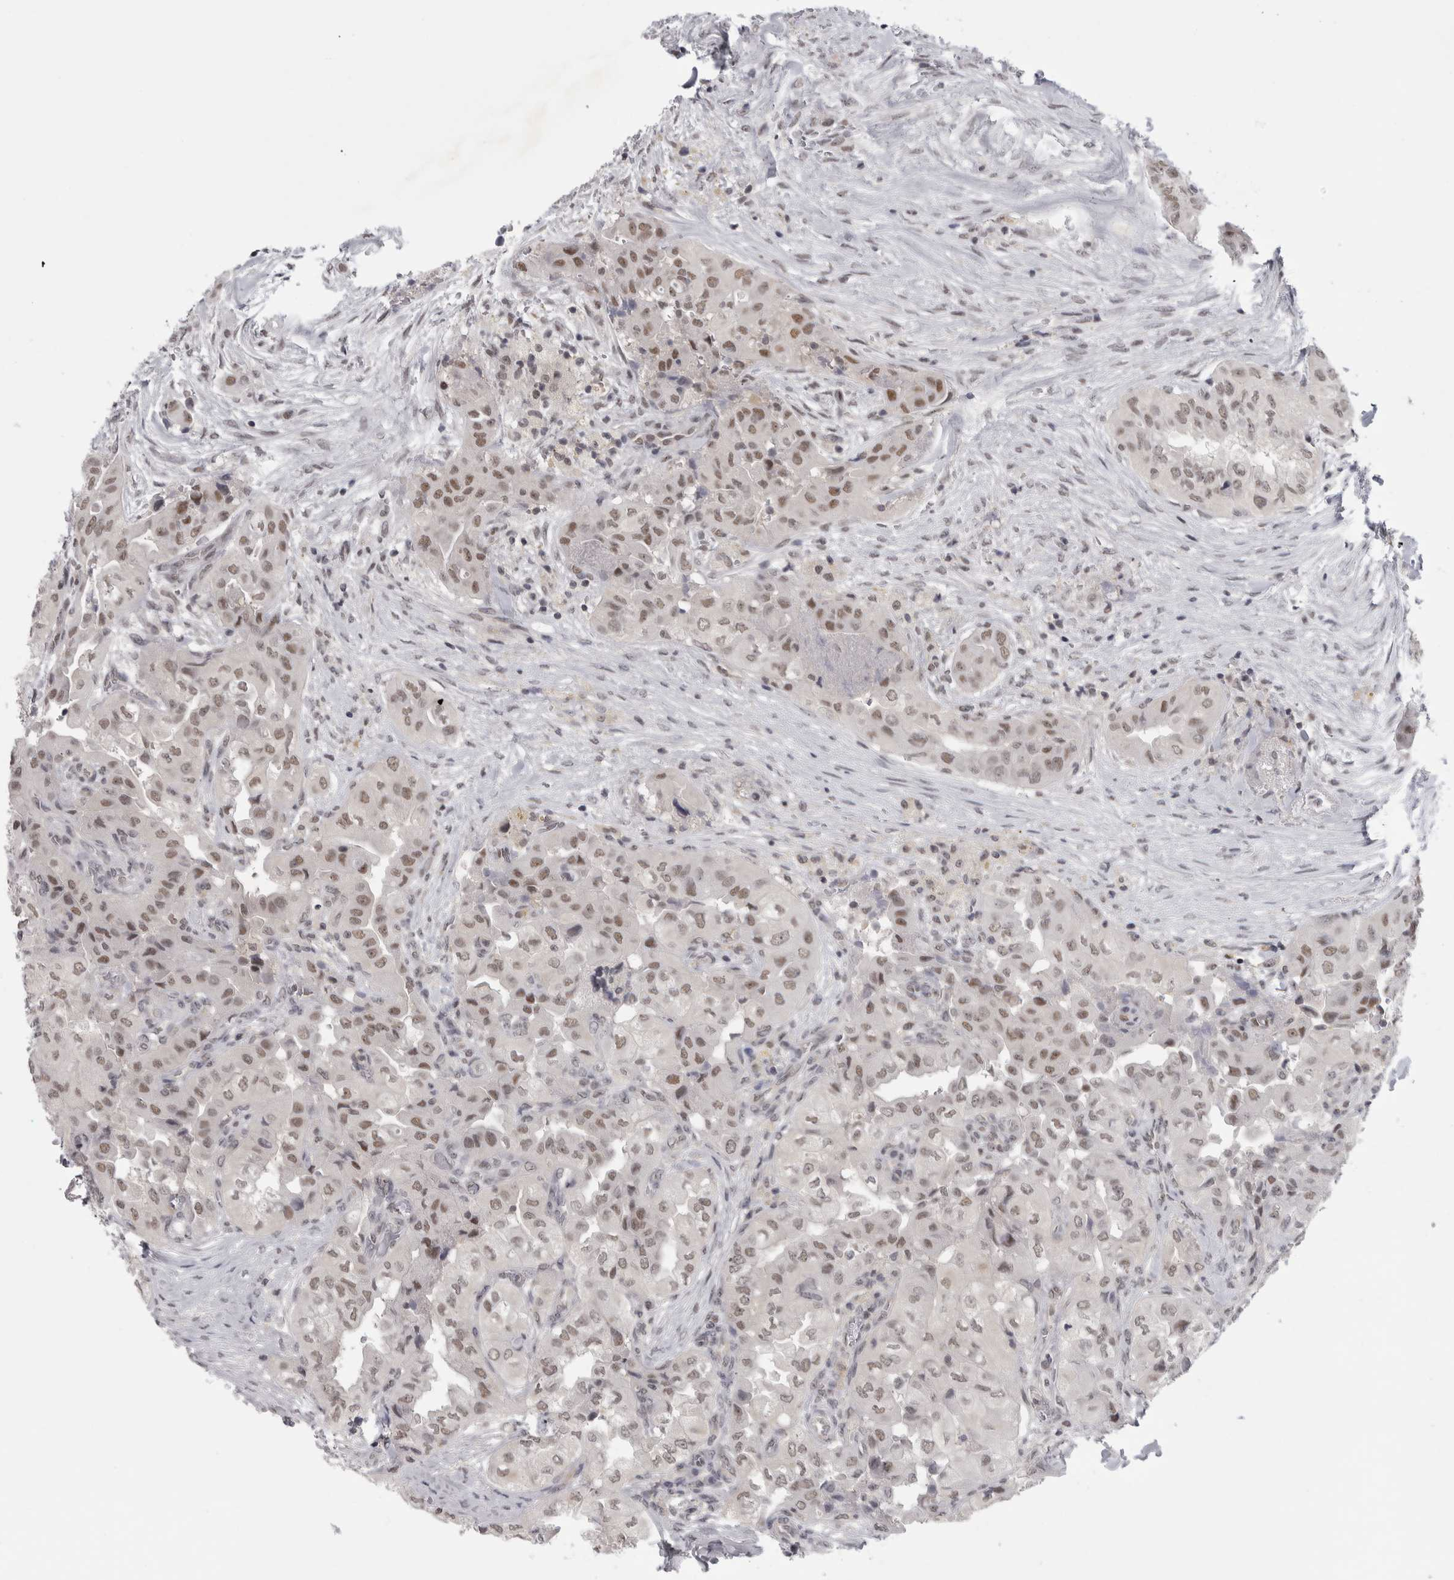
{"staining": {"intensity": "moderate", "quantity": ">75%", "location": "nuclear"}, "tissue": "thyroid cancer", "cell_type": "Tumor cells", "image_type": "cancer", "snomed": [{"axis": "morphology", "description": "Papillary adenocarcinoma, NOS"}, {"axis": "topography", "description": "Thyroid gland"}], "caption": "Immunohistochemical staining of thyroid cancer (papillary adenocarcinoma) exhibits moderate nuclear protein positivity in approximately >75% of tumor cells. Nuclei are stained in blue.", "gene": "PSMB2", "patient": {"sex": "female", "age": 59}}